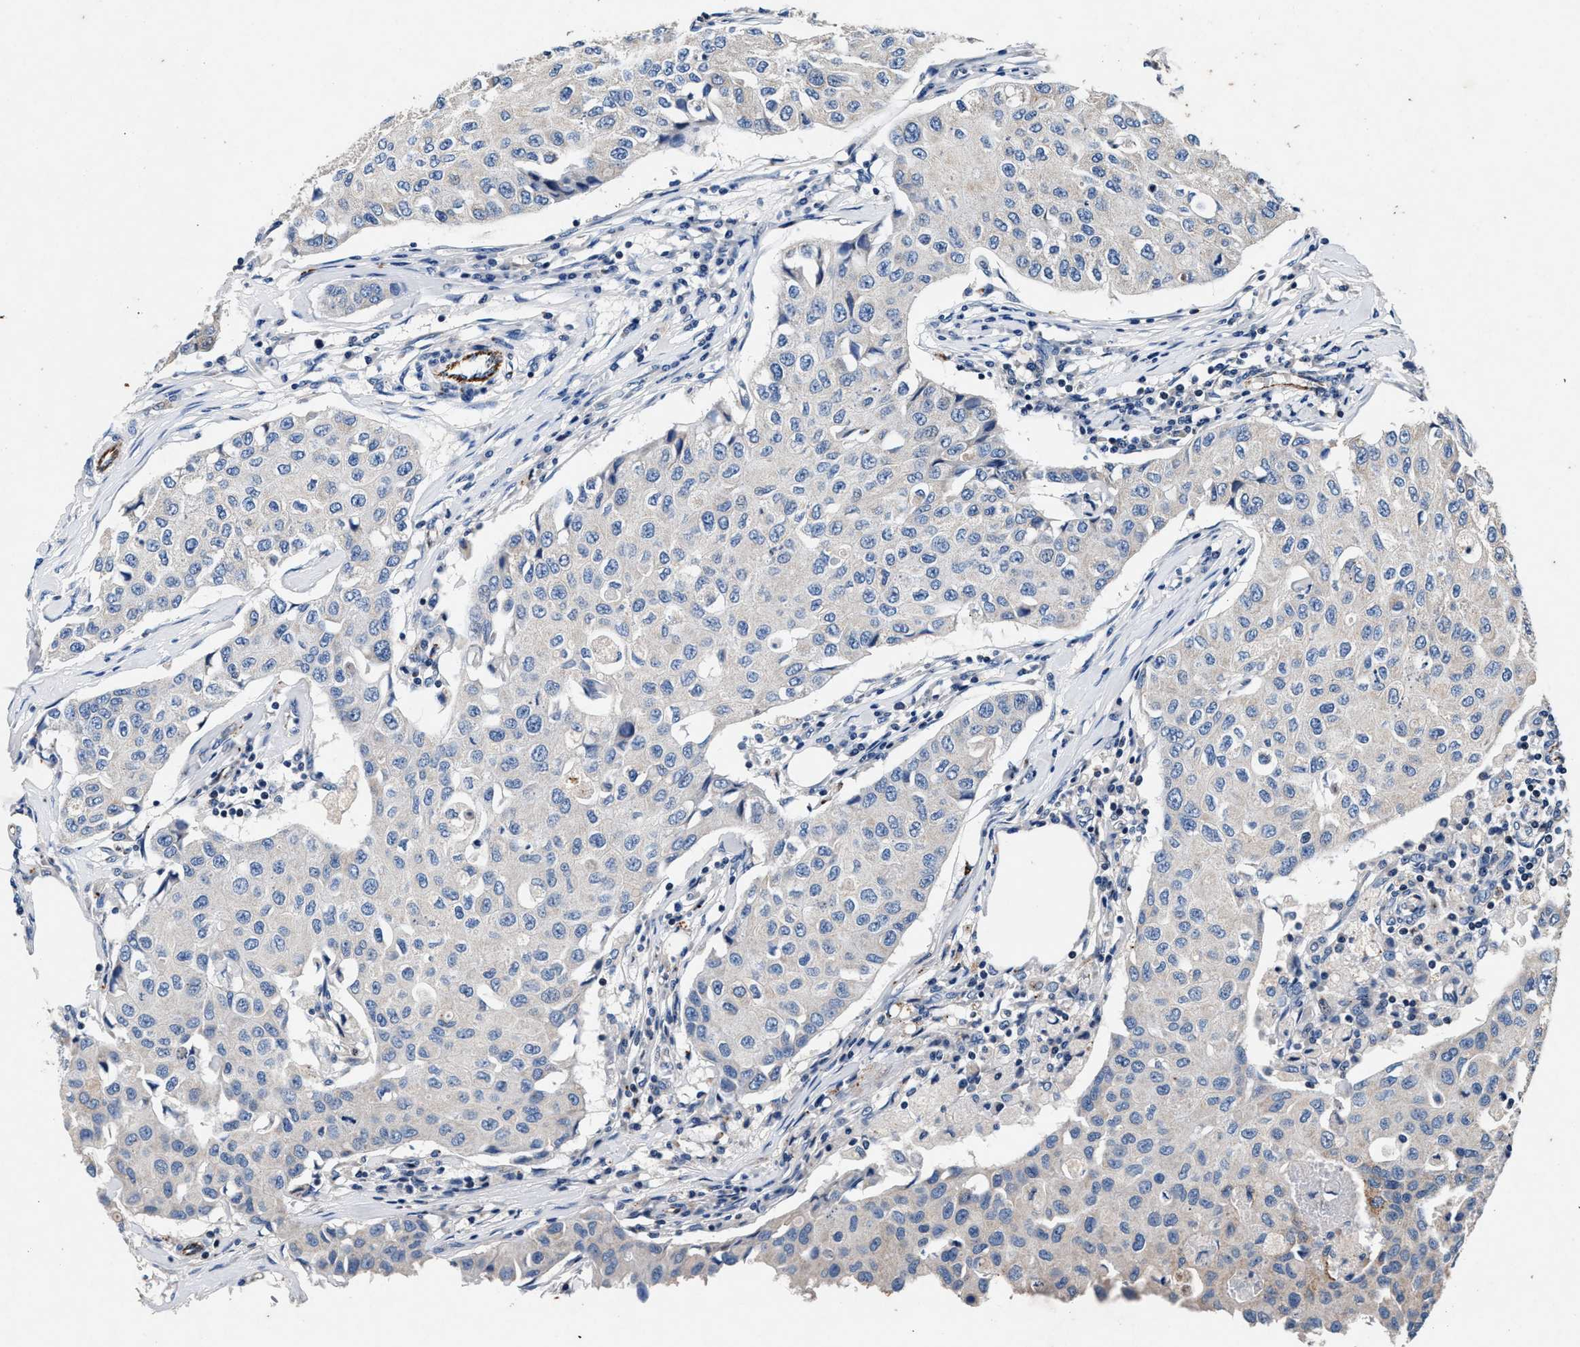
{"staining": {"intensity": "negative", "quantity": "none", "location": "none"}, "tissue": "breast cancer", "cell_type": "Tumor cells", "image_type": "cancer", "snomed": [{"axis": "morphology", "description": "Duct carcinoma"}, {"axis": "topography", "description": "Breast"}], "caption": "Tumor cells show no significant protein staining in breast cancer.", "gene": "PKD2L1", "patient": {"sex": "female", "age": 80}}